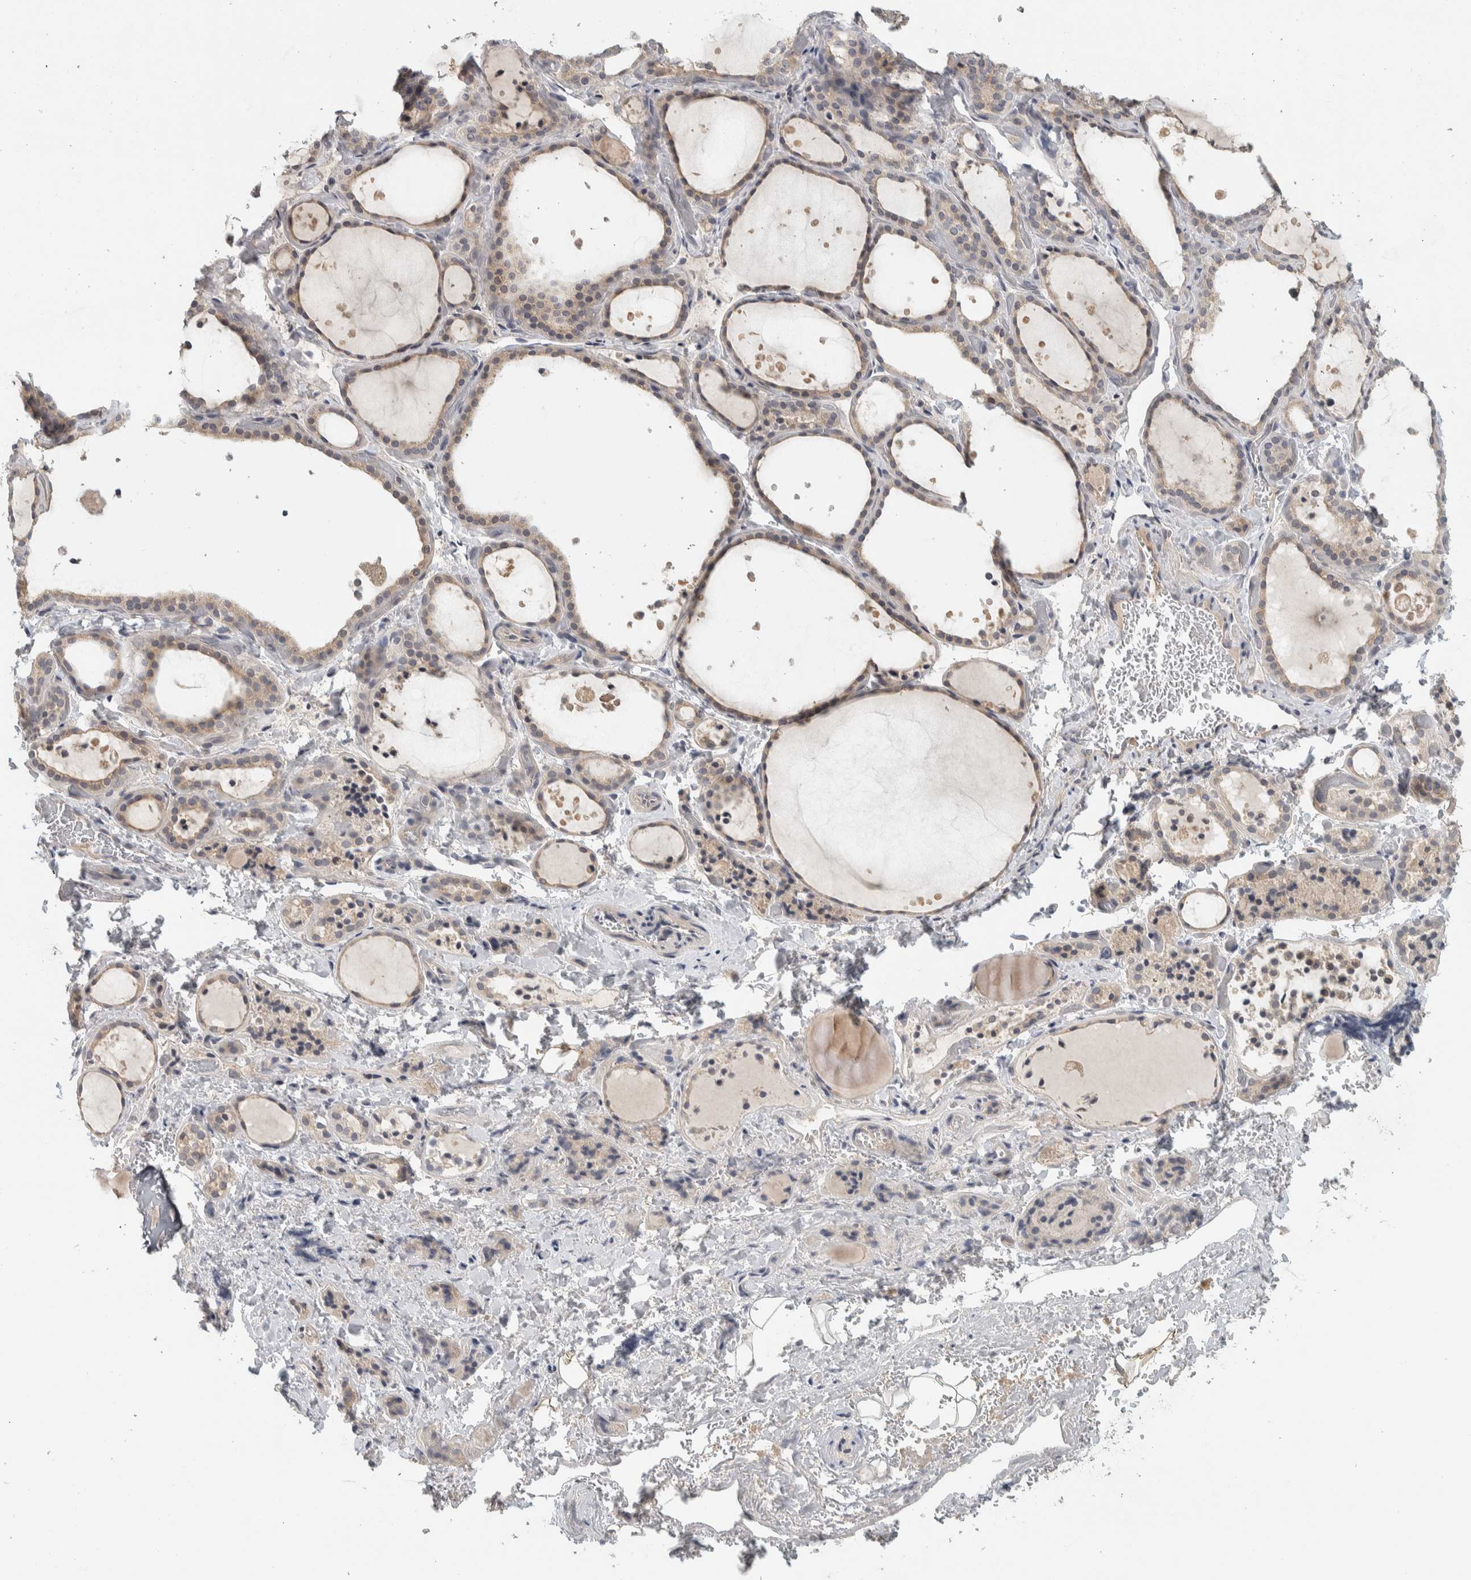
{"staining": {"intensity": "weak", "quantity": "<25%", "location": "cytoplasmic/membranous"}, "tissue": "thyroid gland", "cell_type": "Glandular cells", "image_type": "normal", "snomed": [{"axis": "morphology", "description": "Normal tissue, NOS"}, {"axis": "topography", "description": "Thyroid gland"}], "caption": "The histopathology image displays no staining of glandular cells in unremarkable thyroid gland. The staining is performed using DAB (3,3'-diaminobenzidine) brown chromogen with nuclei counter-stained in using hematoxylin.", "gene": "AFP", "patient": {"sex": "female", "age": 44}}